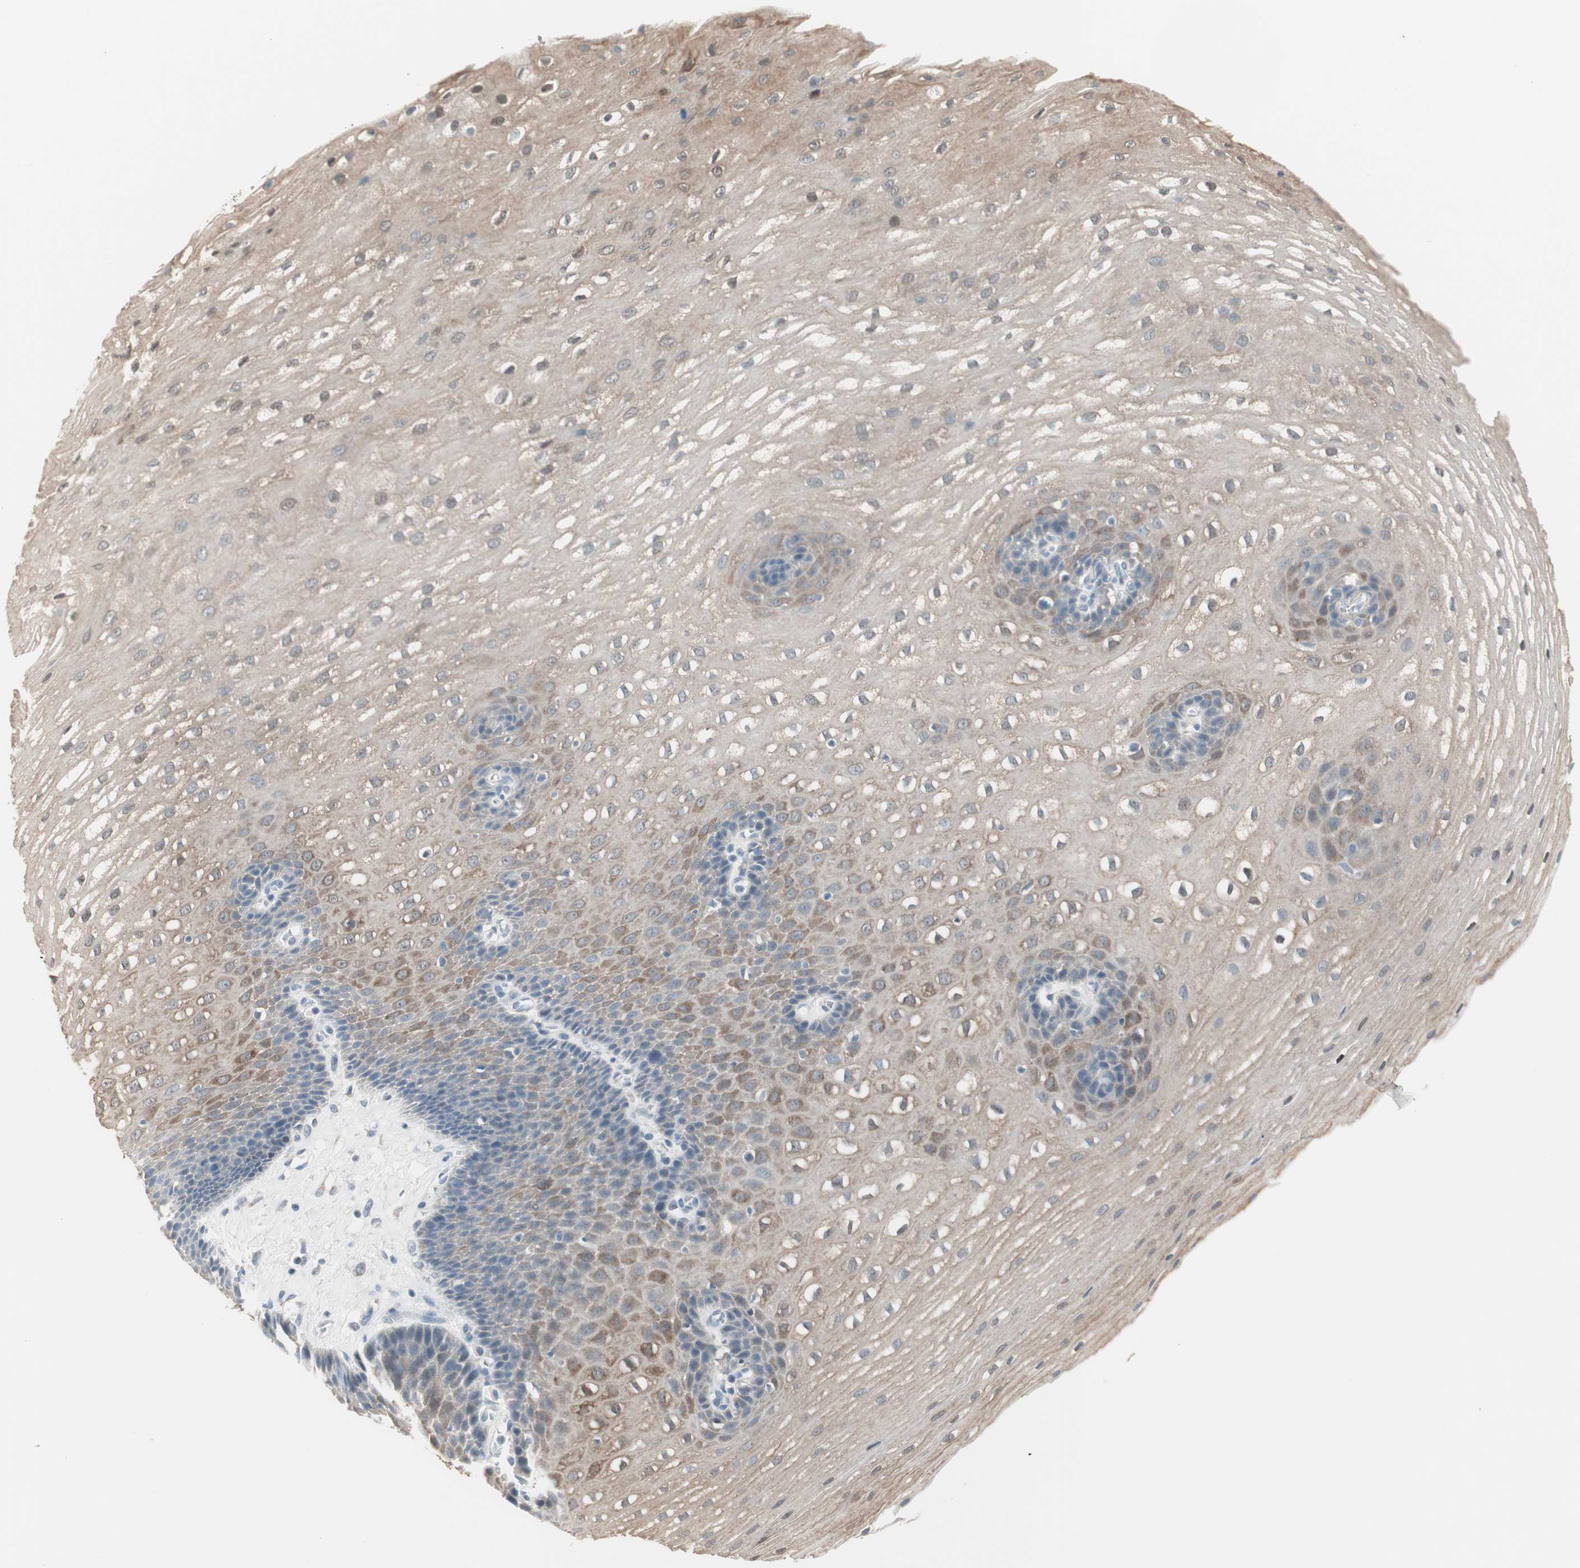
{"staining": {"intensity": "moderate", "quantity": ">75%", "location": "cytoplasmic/membranous,nuclear"}, "tissue": "esophagus", "cell_type": "Squamous epithelial cells", "image_type": "normal", "snomed": [{"axis": "morphology", "description": "Normal tissue, NOS"}, {"axis": "topography", "description": "Esophagus"}], "caption": "This is a micrograph of IHC staining of normal esophagus, which shows moderate staining in the cytoplasmic/membranous,nuclear of squamous epithelial cells.", "gene": "PDZK1", "patient": {"sex": "male", "age": 48}}